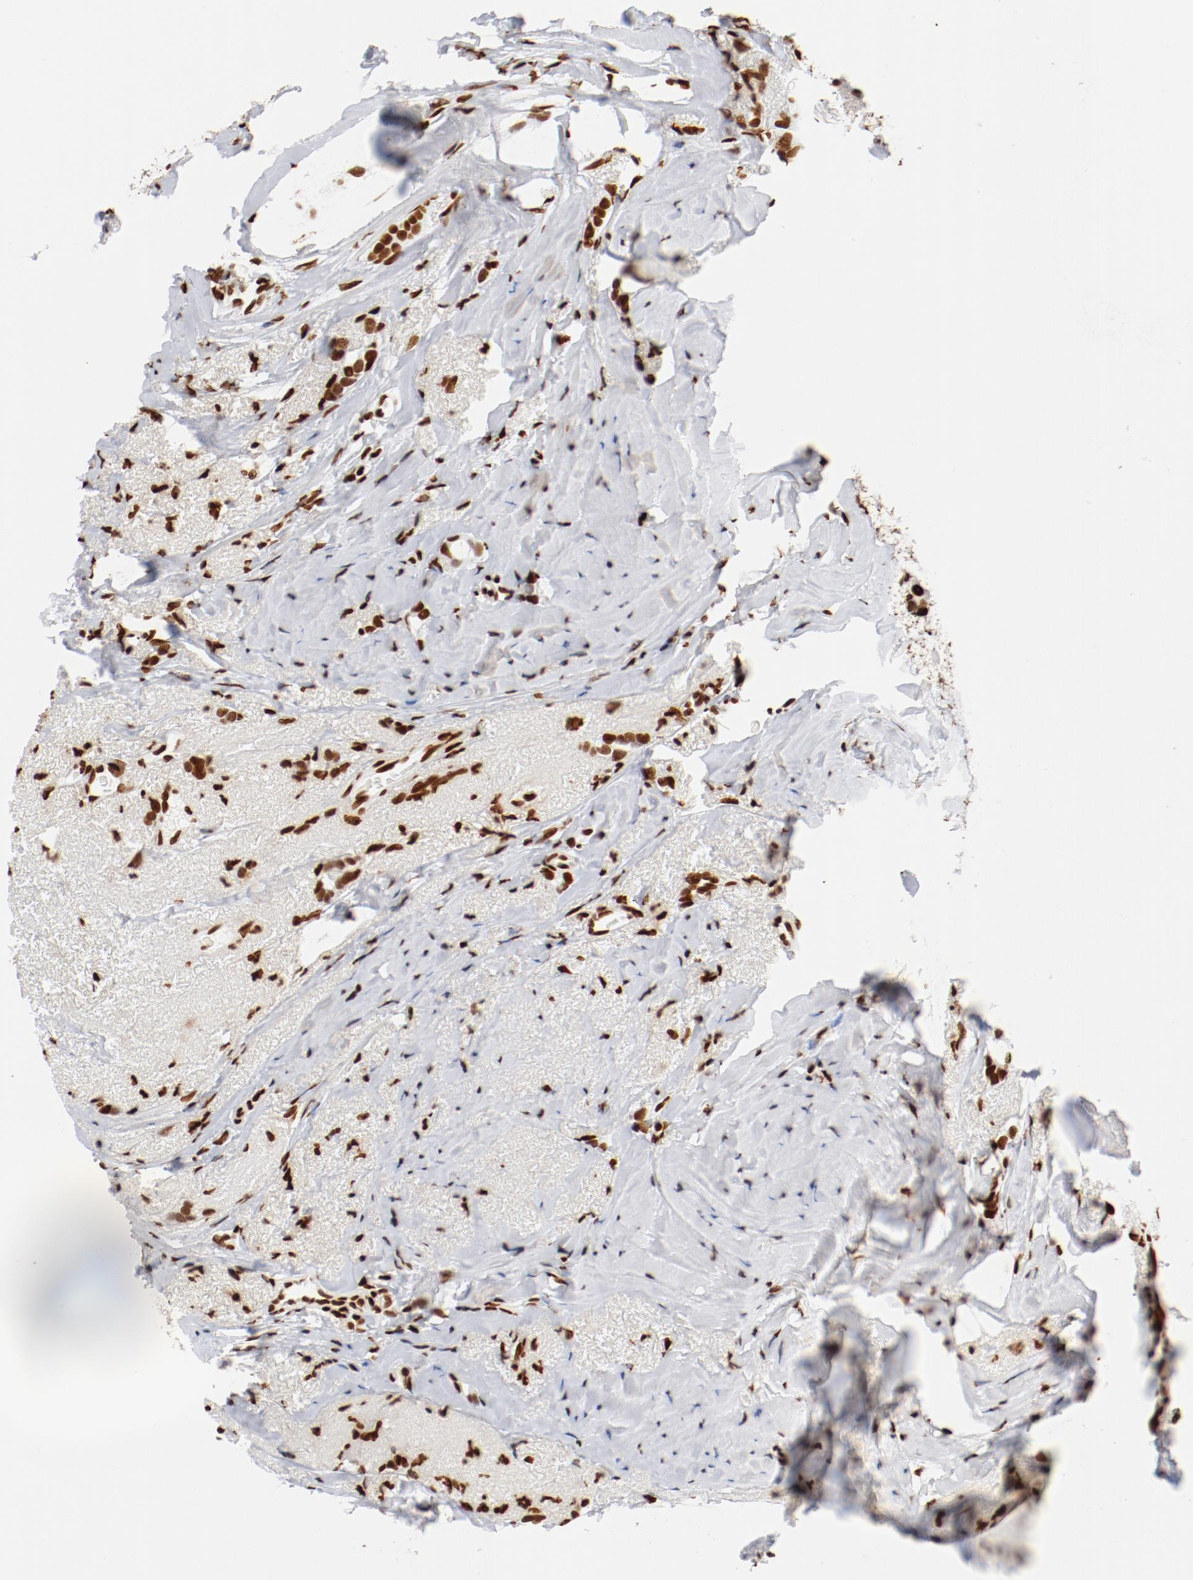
{"staining": {"intensity": "strong", "quantity": ">75%", "location": "nuclear"}, "tissue": "breast cancer", "cell_type": "Tumor cells", "image_type": "cancer", "snomed": [{"axis": "morphology", "description": "Duct carcinoma"}, {"axis": "topography", "description": "Breast"}], "caption": "A photomicrograph of human intraductal carcinoma (breast) stained for a protein shows strong nuclear brown staining in tumor cells.", "gene": "CTBP1", "patient": {"sex": "female", "age": 54}}